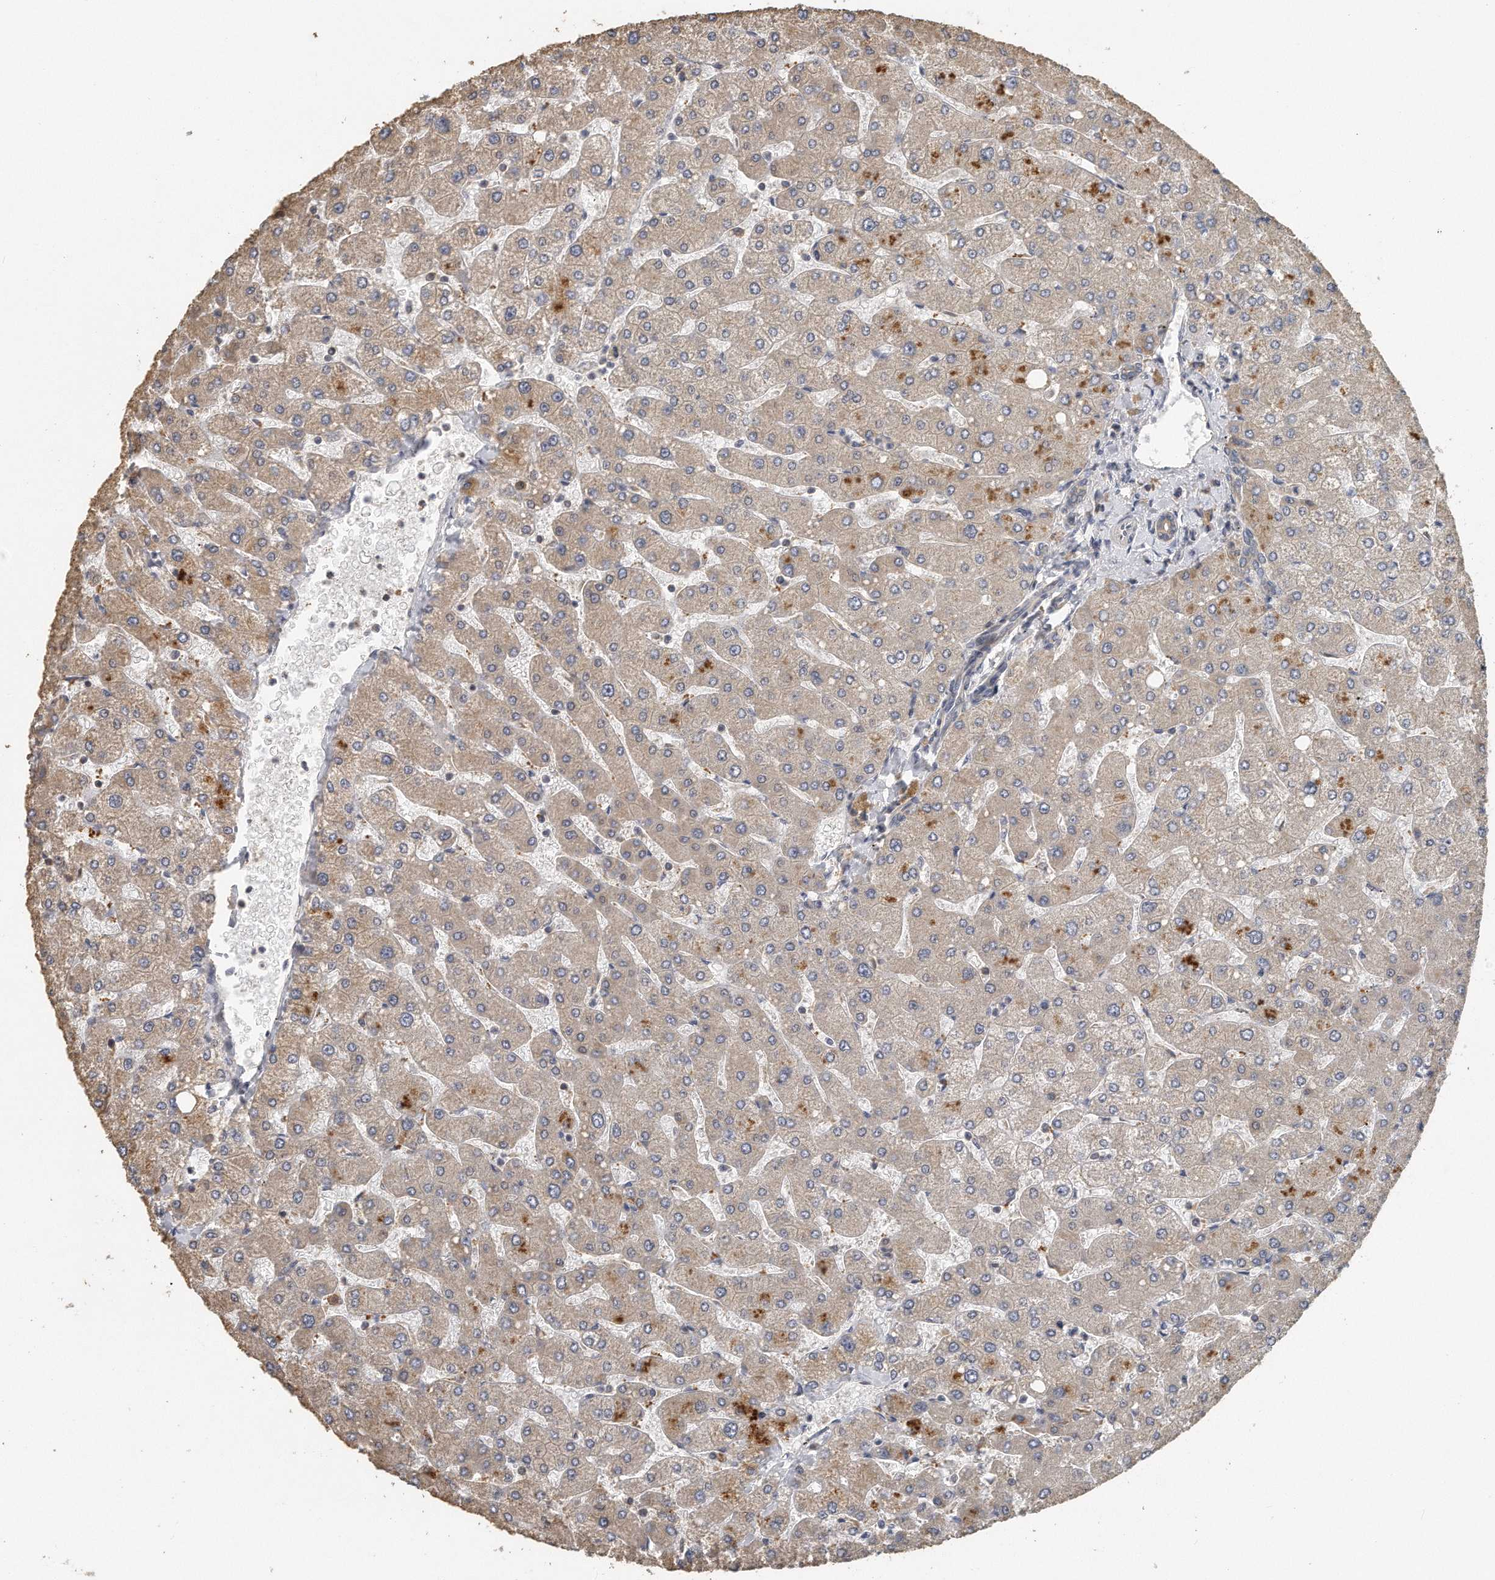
{"staining": {"intensity": "weak", "quantity": ">75%", "location": "cytoplasmic/membranous"}, "tissue": "liver", "cell_type": "Cholangiocytes", "image_type": "normal", "snomed": [{"axis": "morphology", "description": "Normal tissue, NOS"}, {"axis": "topography", "description": "Liver"}], "caption": "Protein expression analysis of normal human liver reveals weak cytoplasmic/membranous positivity in approximately >75% of cholangiocytes. (brown staining indicates protein expression, while blue staining denotes nuclei).", "gene": "EIF3I", "patient": {"sex": "male", "age": 55}}